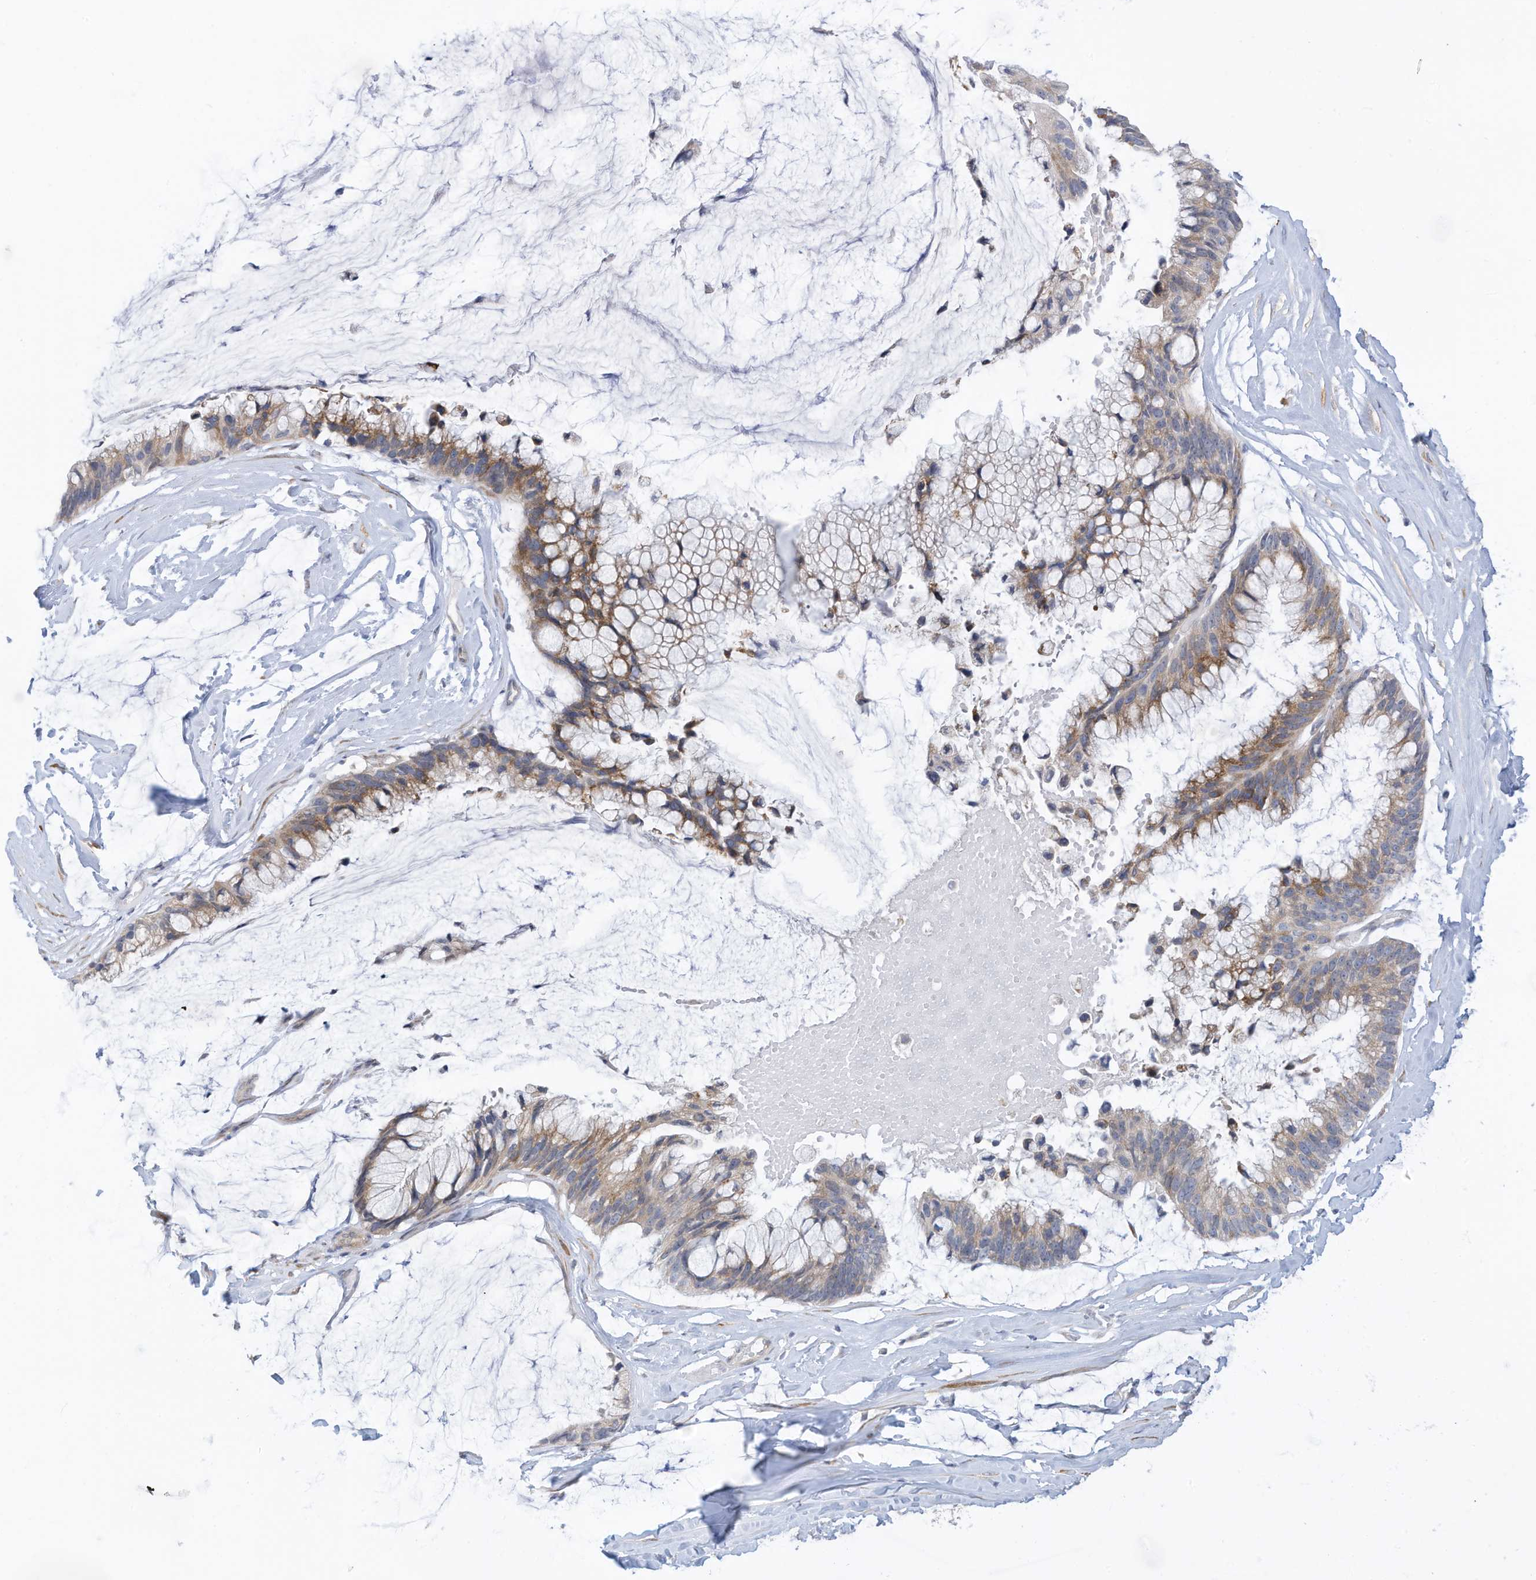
{"staining": {"intensity": "moderate", "quantity": "25%-75%", "location": "cytoplasmic/membranous"}, "tissue": "ovarian cancer", "cell_type": "Tumor cells", "image_type": "cancer", "snomed": [{"axis": "morphology", "description": "Cystadenocarcinoma, mucinous, NOS"}, {"axis": "topography", "description": "Ovary"}], "caption": "A brown stain labels moderate cytoplasmic/membranous staining of a protein in ovarian mucinous cystadenocarcinoma tumor cells.", "gene": "ZNF292", "patient": {"sex": "female", "age": 39}}